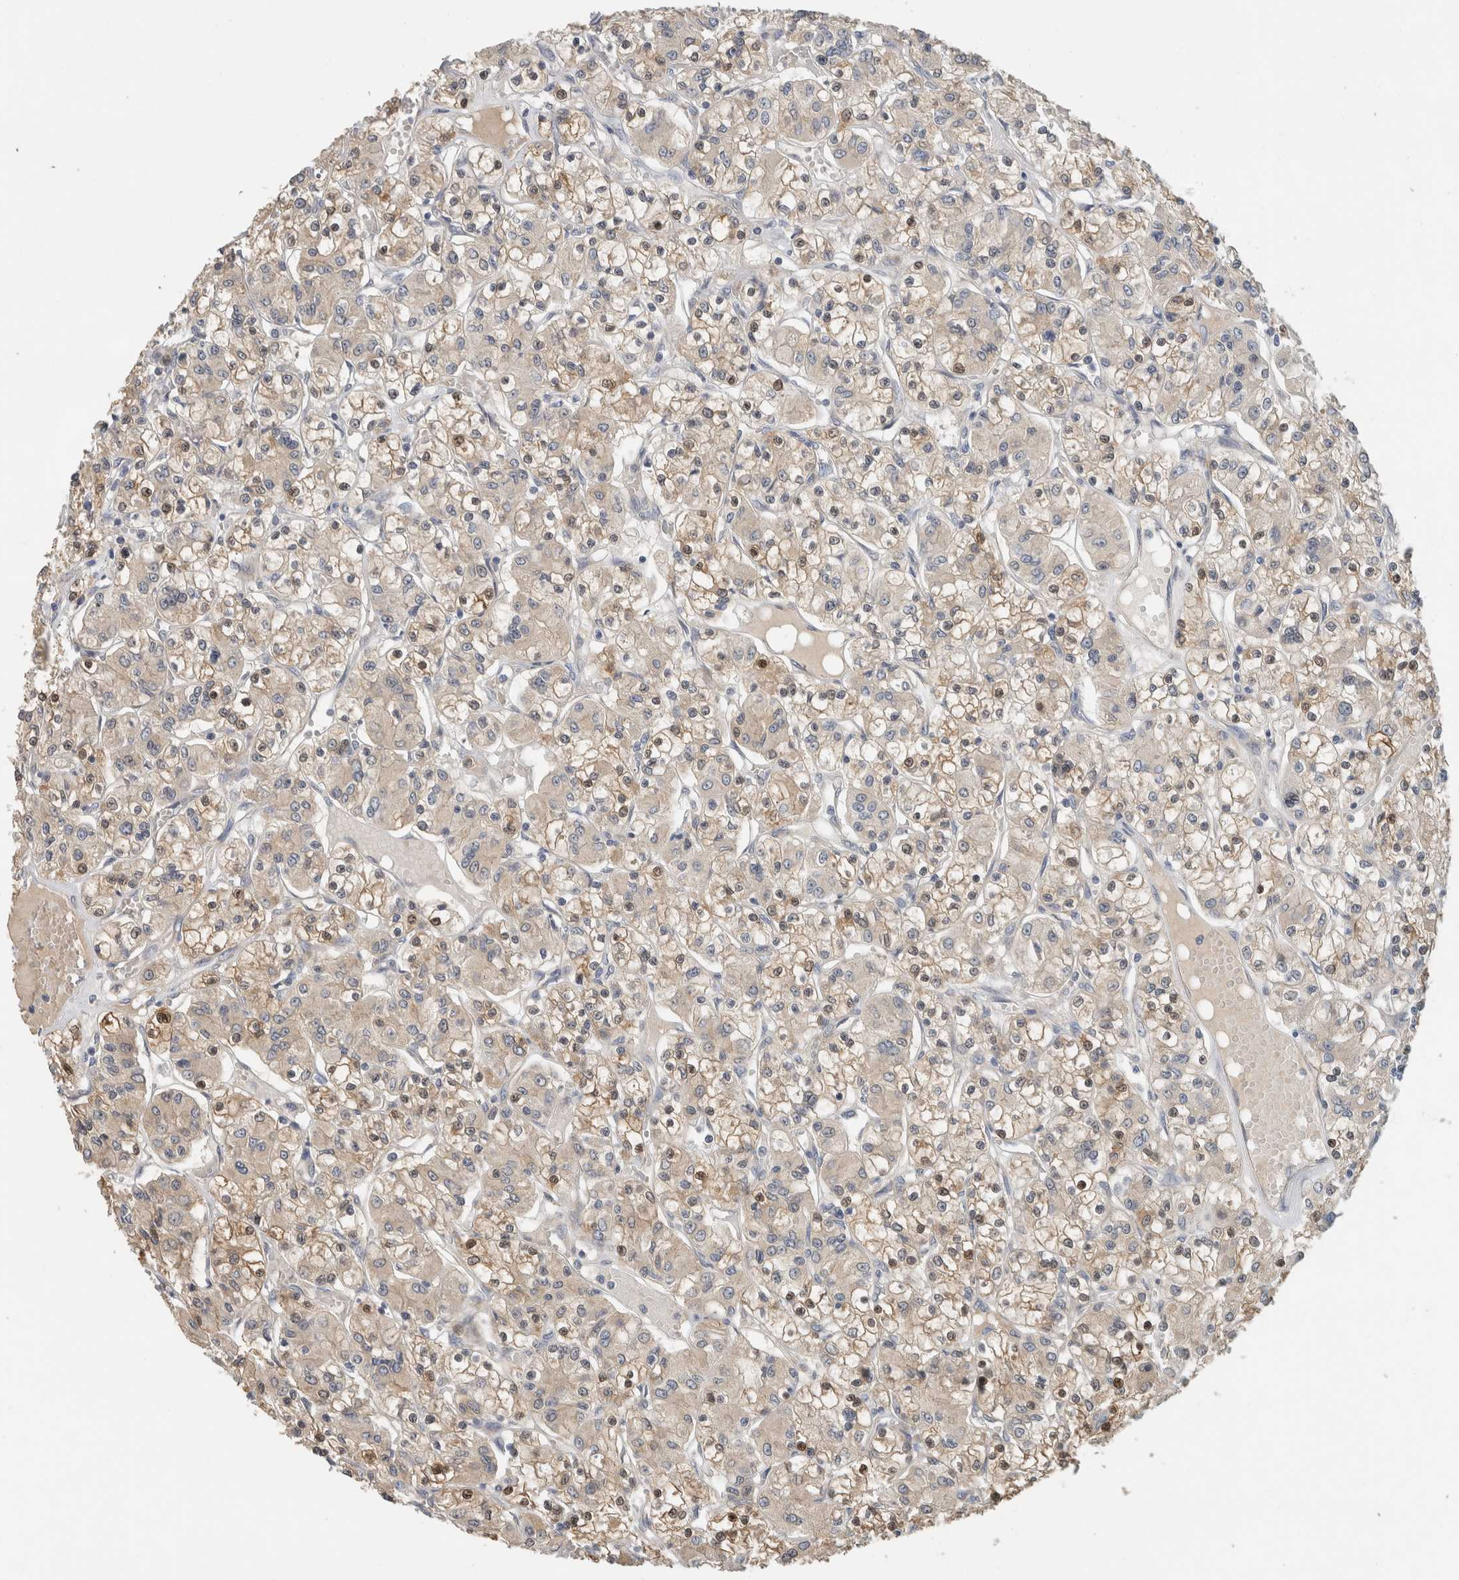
{"staining": {"intensity": "weak", "quantity": ">75%", "location": "cytoplasmic/membranous"}, "tissue": "renal cancer", "cell_type": "Tumor cells", "image_type": "cancer", "snomed": [{"axis": "morphology", "description": "Adenocarcinoma, NOS"}, {"axis": "topography", "description": "Kidney"}], "caption": "Adenocarcinoma (renal) stained with a brown dye shows weak cytoplasmic/membranous positive positivity in approximately >75% of tumor cells.", "gene": "PUM1", "patient": {"sex": "female", "age": 59}}